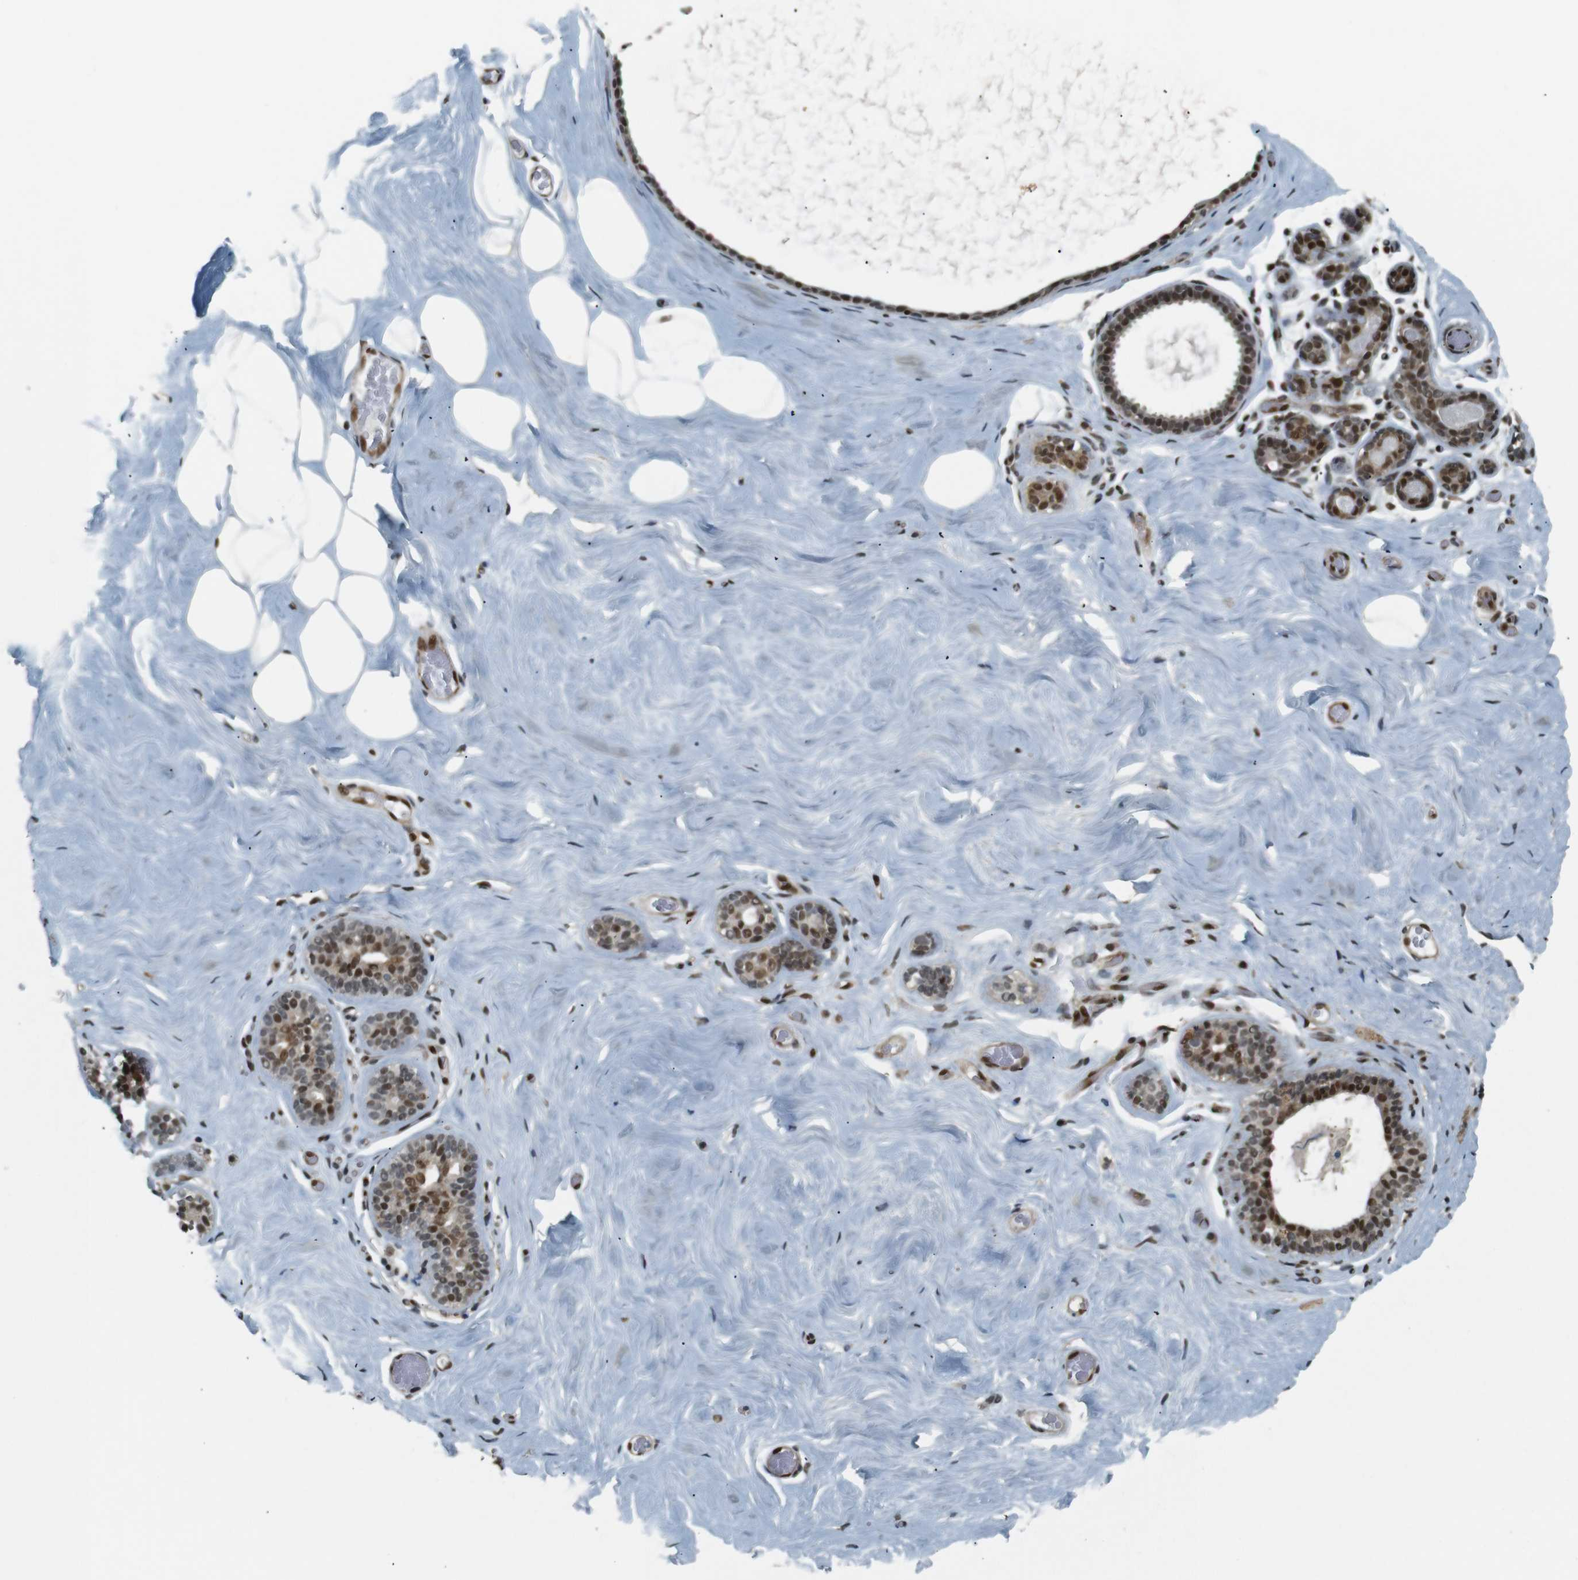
{"staining": {"intensity": "moderate", "quantity": "25%-75%", "location": "nuclear"}, "tissue": "breast", "cell_type": "Adipocytes", "image_type": "normal", "snomed": [{"axis": "morphology", "description": "Normal tissue, NOS"}, {"axis": "topography", "description": "Breast"}], "caption": "The photomicrograph displays a brown stain indicating the presence of a protein in the nuclear of adipocytes in breast.", "gene": "NHEJ1", "patient": {"sex": "female", "age": 75}}